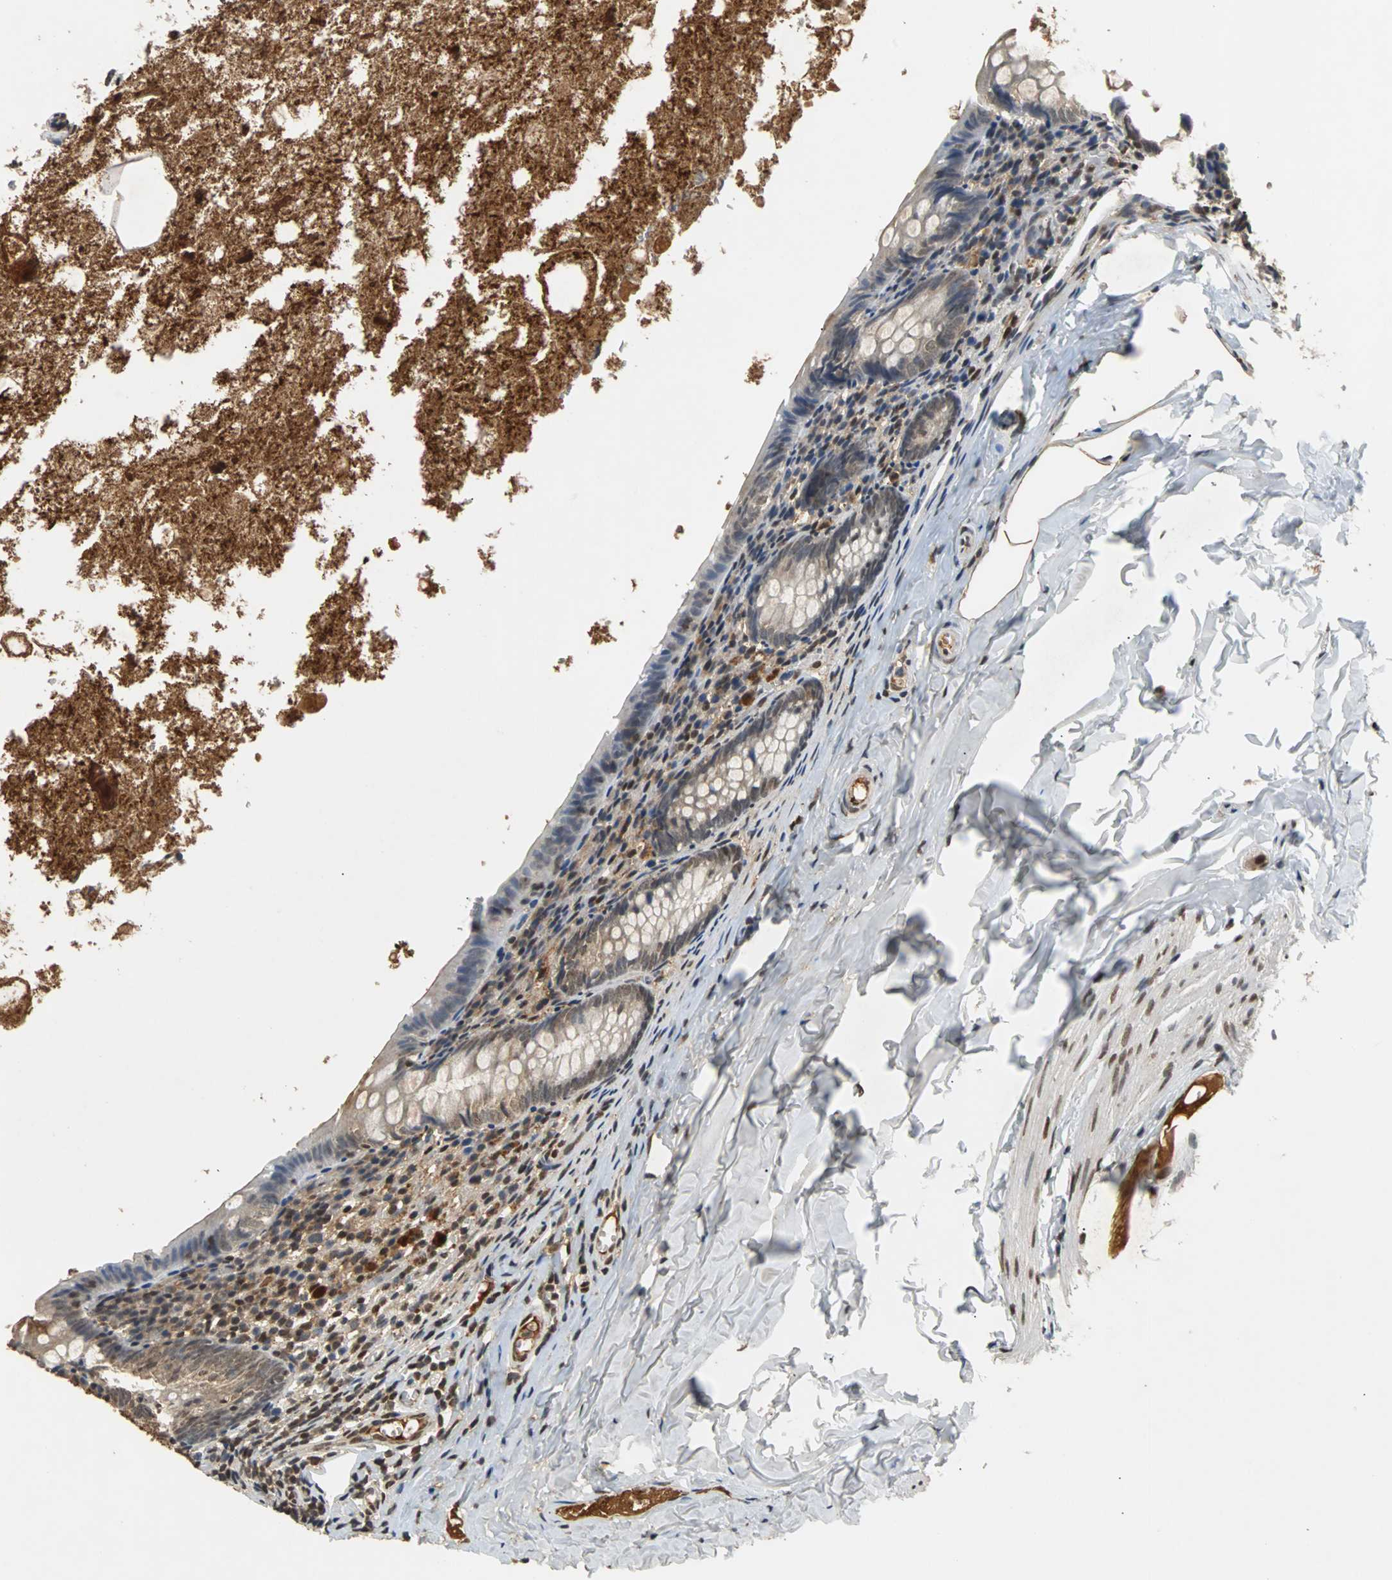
{"staining": {"intensity": "weak", "quantity": "25%-75%", "location": "cytoplasmic/membranous"}, "tissue": "appendix", "cell_type": "Glandular cells", "image_type": "normal", "snomed": [{"axis": "morphology", "description": "Normal tissue, NOS"}, {"axis": "topography", "description": "Appendix"}], "caption": "Weak cytoplasmic/membranous positivity is appreciated in about 25%-75% of glandular cells in unremarkable appendix.", "gene": "PHC1", "patient": {"sex": "female", "age": 10}}